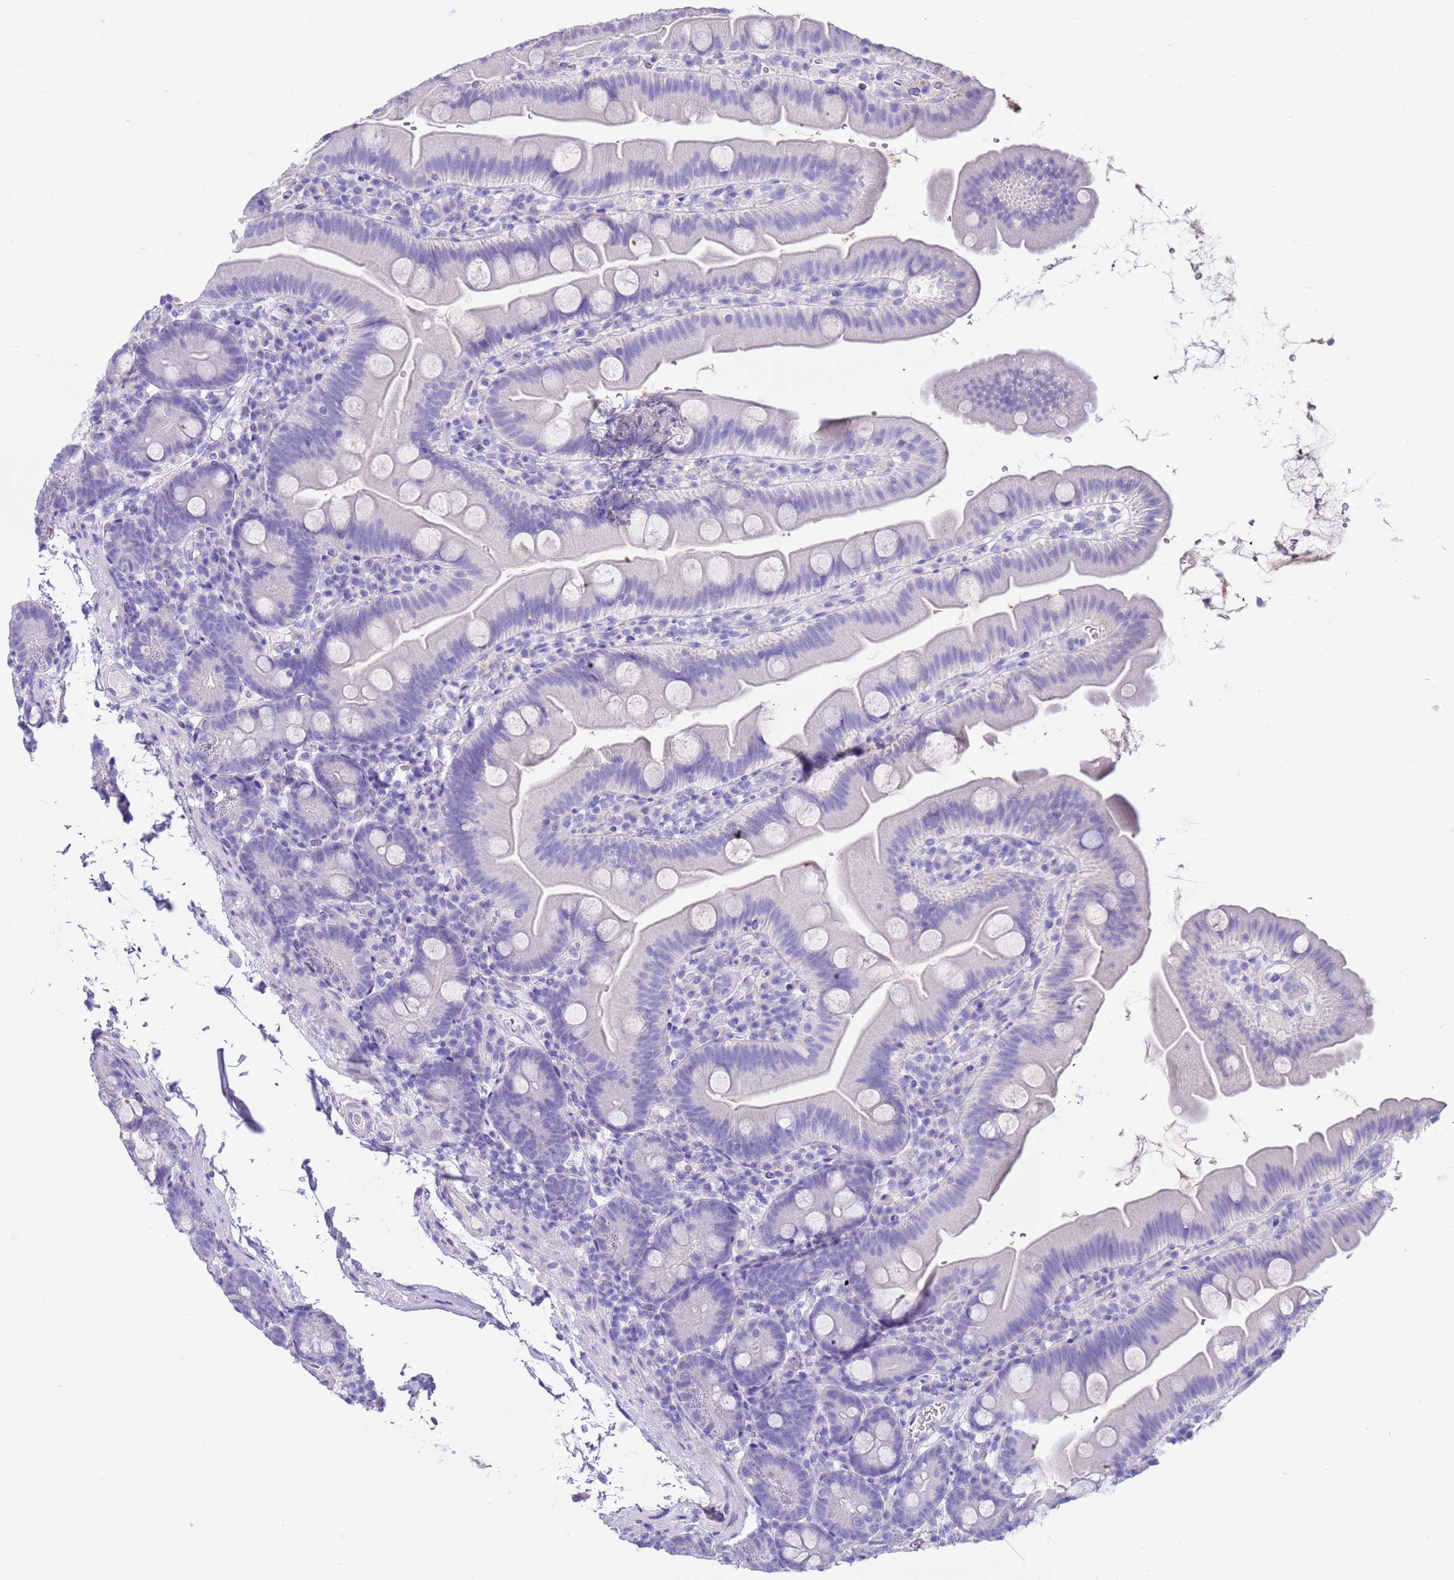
{"staining": {"intensity": "negative", "quantity": "none", "location": "none"}, "tissue": "small intestine", "cell_type": "Glandular cells", "image_type": "normal", "snomed": [{"axis": "morphology", "description": "Normal tissue, NOS"}, {"axis": "topography", "description": "Small intestine"}], "caption": "The histopathology image shows no significant positivity in glandular cells of small intestine. (DAB immunohistochemistry (IHC), high magnification).", "gene": "CPB1", "patient": {"sex": "female", "age": 68}}